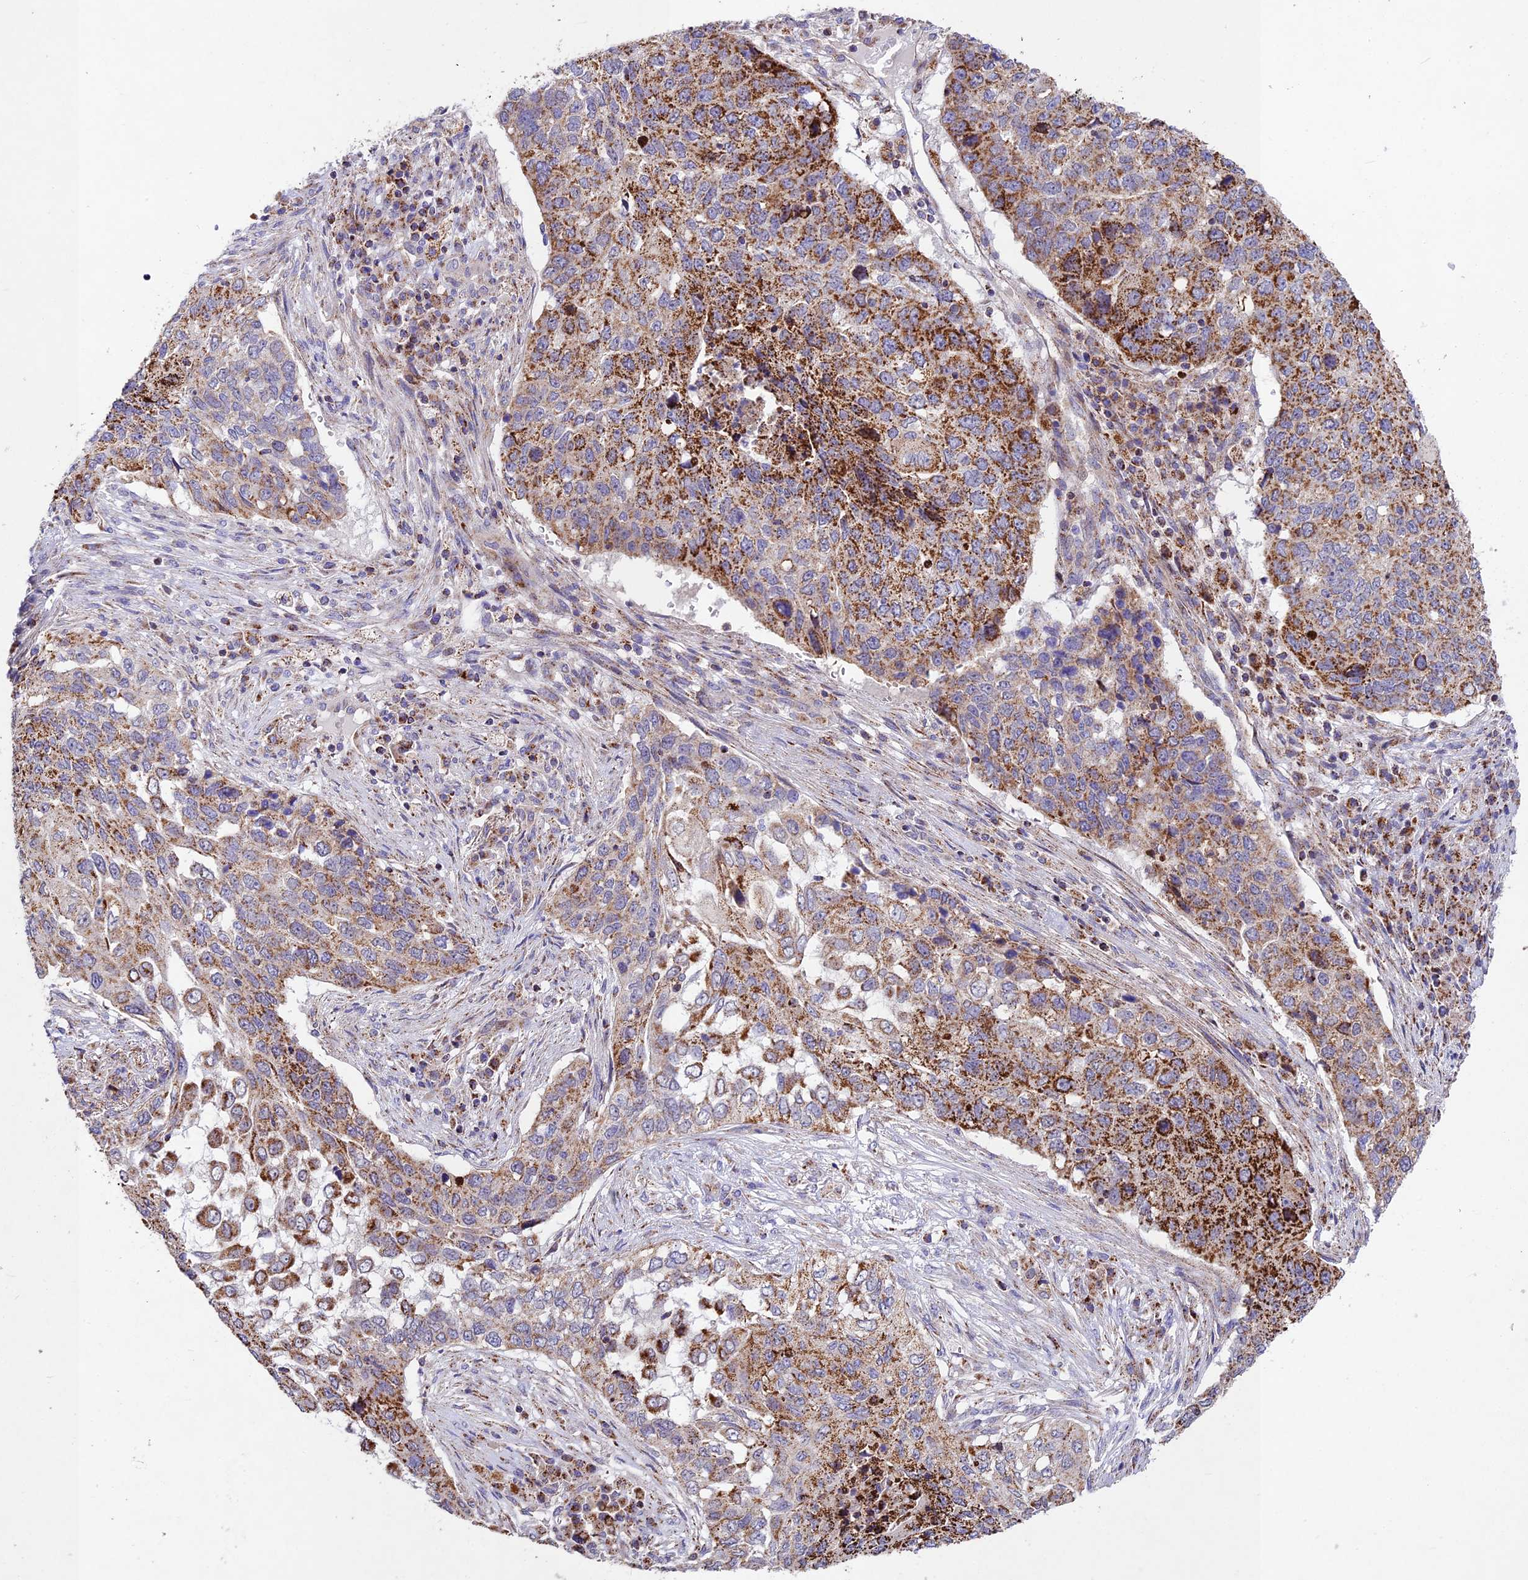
{"staining": {"intensity": "strong", "quantity": "25%-75%", "location": "cytoplasmic/membranous"}, "tissue": "lung cancer", "cell_type": "Tumor cells", "image_type": "cancer", "snomed": [{"axis": "morphology", "description": "Squamous cell carcinoma, NOS"}, {"axis": "topography", "description": "Lung"}], "caption": "Lung squamous cell carcinoma stained for a protein (brown) demonstrates strong cytoplasmic/membranous positive expression in about 25%-75% of tumor cells.", "gene": "KHDC3L", "patient": {"sex": "female", "age": 63}}